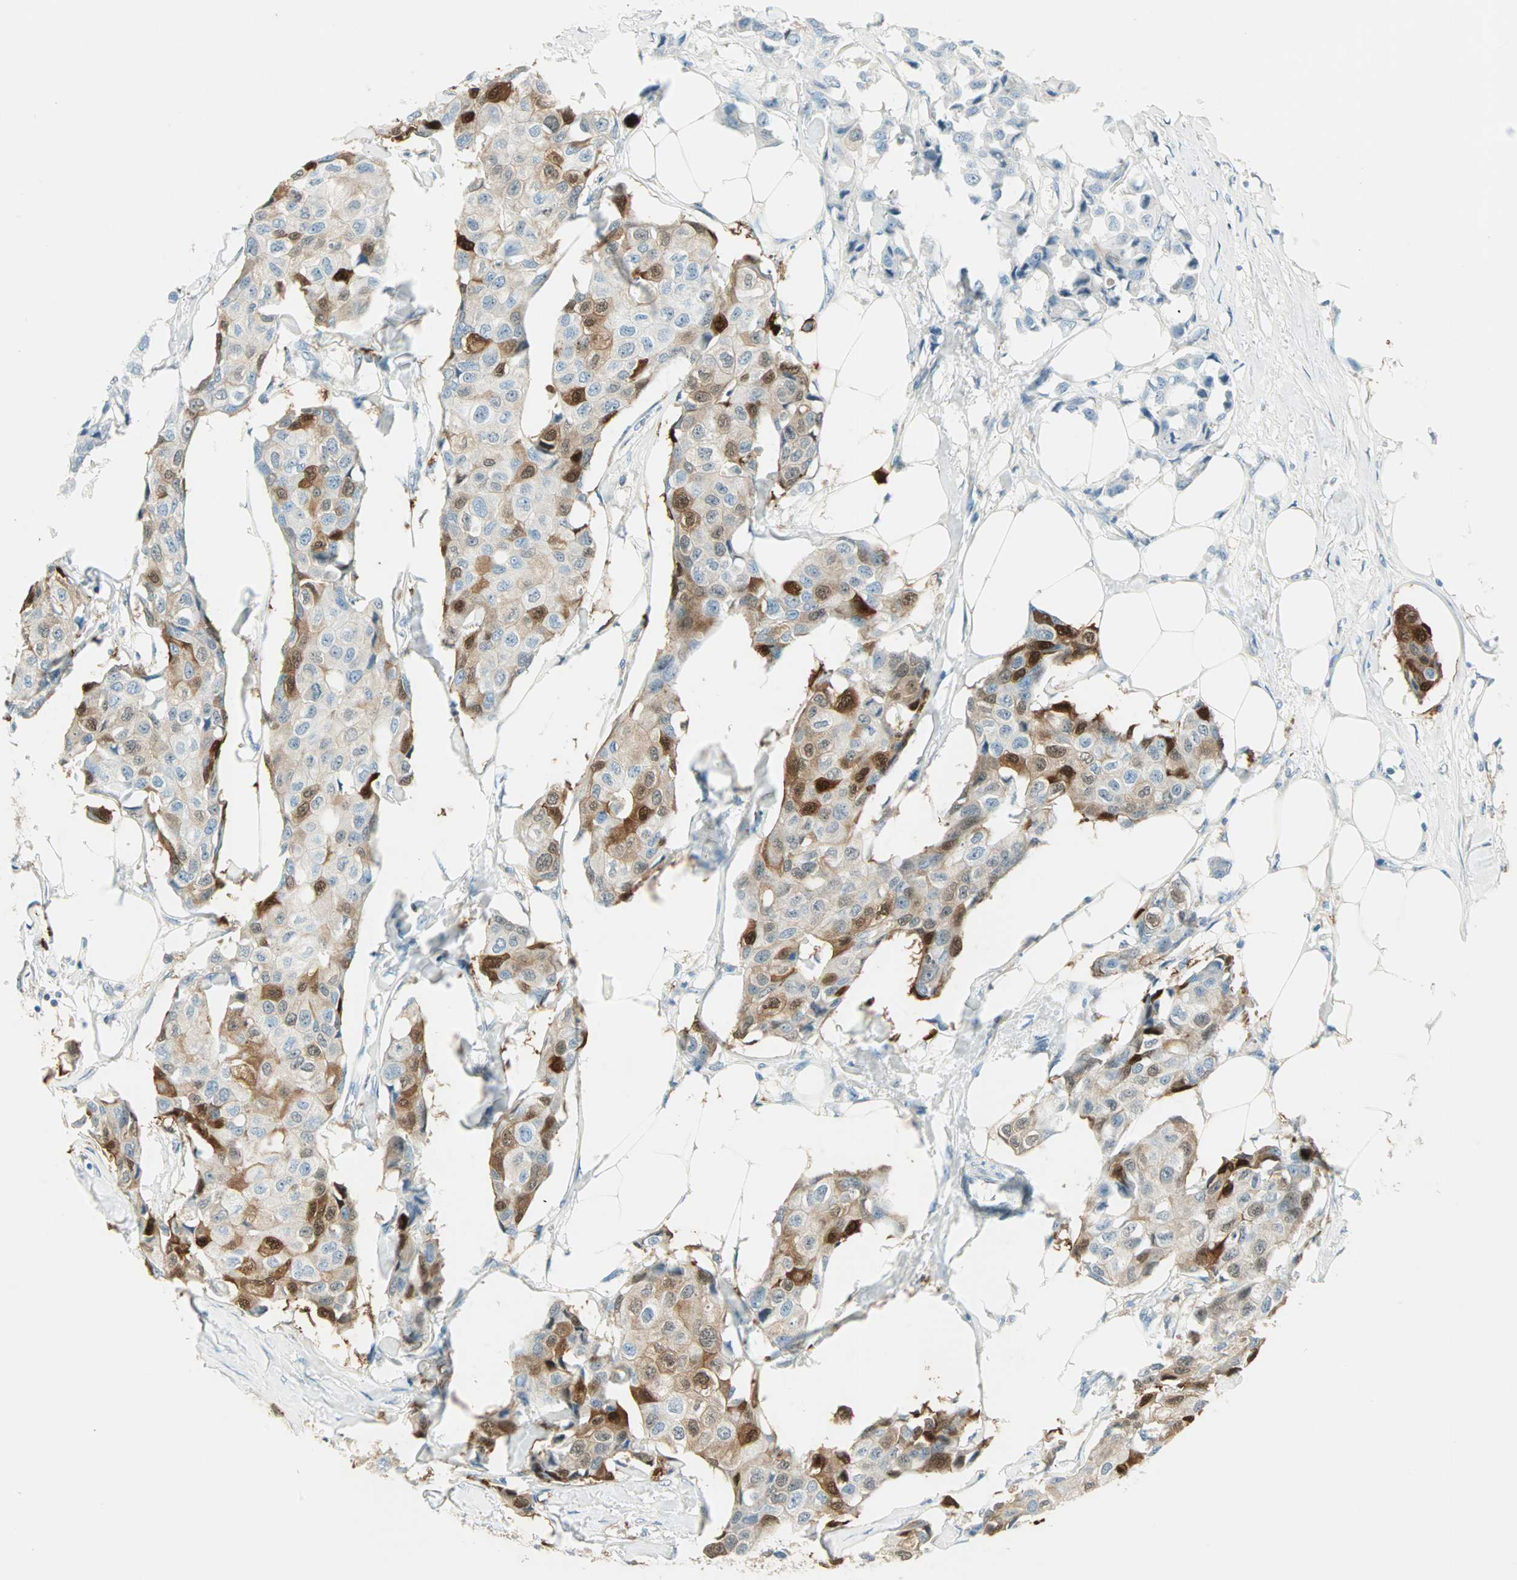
{"staining": {"intensity": "strong", "quantity": "25%-75%", "location": "cytoplasmic/membranous,nuclear"}, "tissue": "breast cancer", "cell_type": "Tumor cells", "image_type": "cancer", "snomed": [{"axis": "morphology", "description": "Duct carcinoma"}, {"axis": "topography", "description": "Breast"}], "caption": "Breast cancer tissue reveals strong cytoplasmic/membranous and nuclear positivity in about 25%-75% of tumor cells The staining was performed using DAB, with brown indicating positive protein expression. Nuclei are stained blue with hematoxylin.", "gene": "S100A1", "patient": {"sex": "female", "age": 80}}